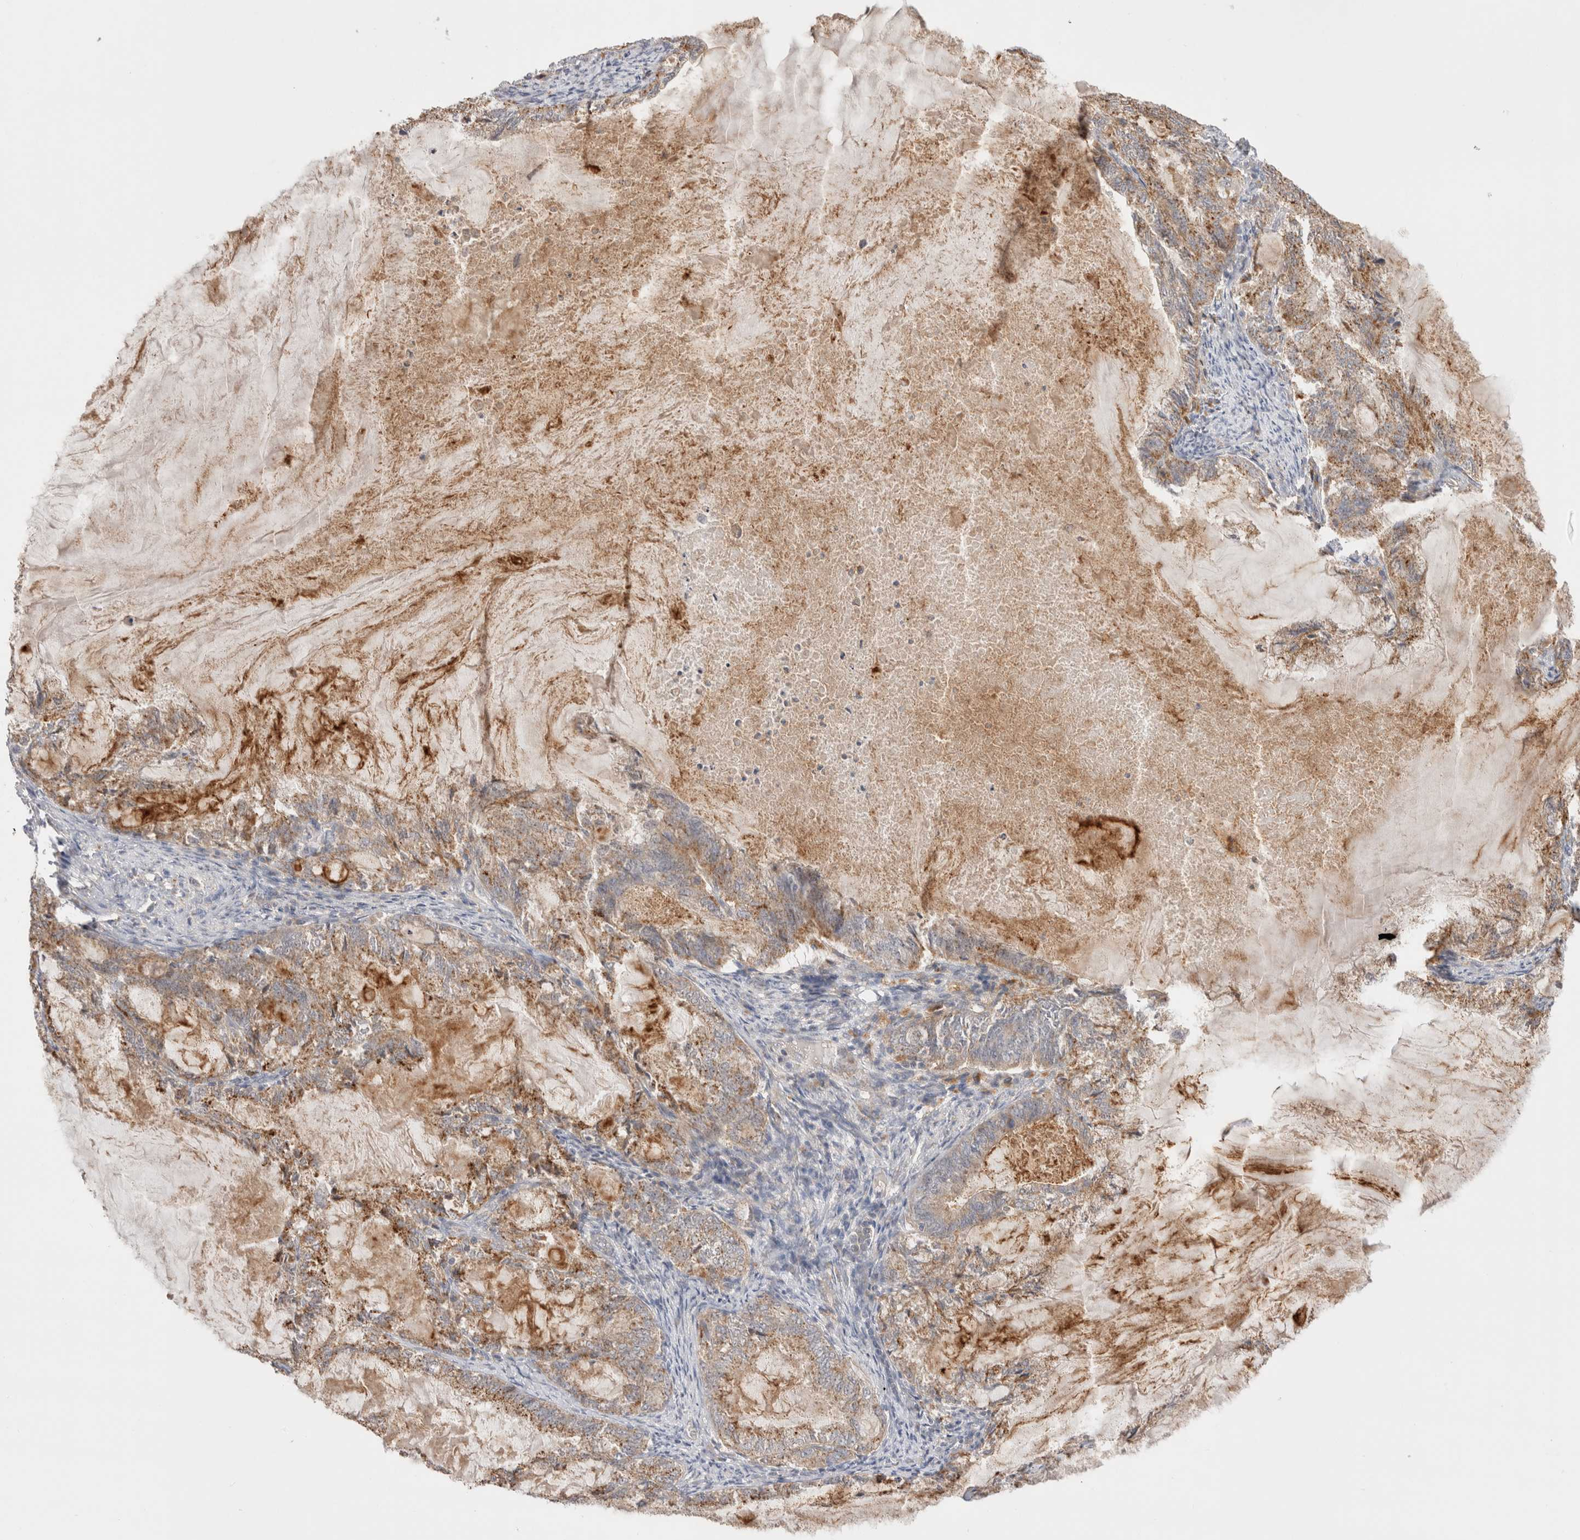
{"staining": {"intensity": "moderate", "quantity": ">75%", "location": "cytoplasmic/membranous"}, "tissue": "endometrial cancer", "cell_type": "Tumor cells", "image_type": "cancer", "snomed": [{"axis": "morphology", "description": "Adenocarcinoma, NOS"}, {"axis": "topography", "description": "Endometrium"}], "caption": "Human endometrial cancer stained for a protein (brown) demonstrates moderate cytoplasmic/membranous positive staining in approximately >75% of tumor cells.", "gene": "VPS28", "patient": {"sex": "female", "age": 86}}